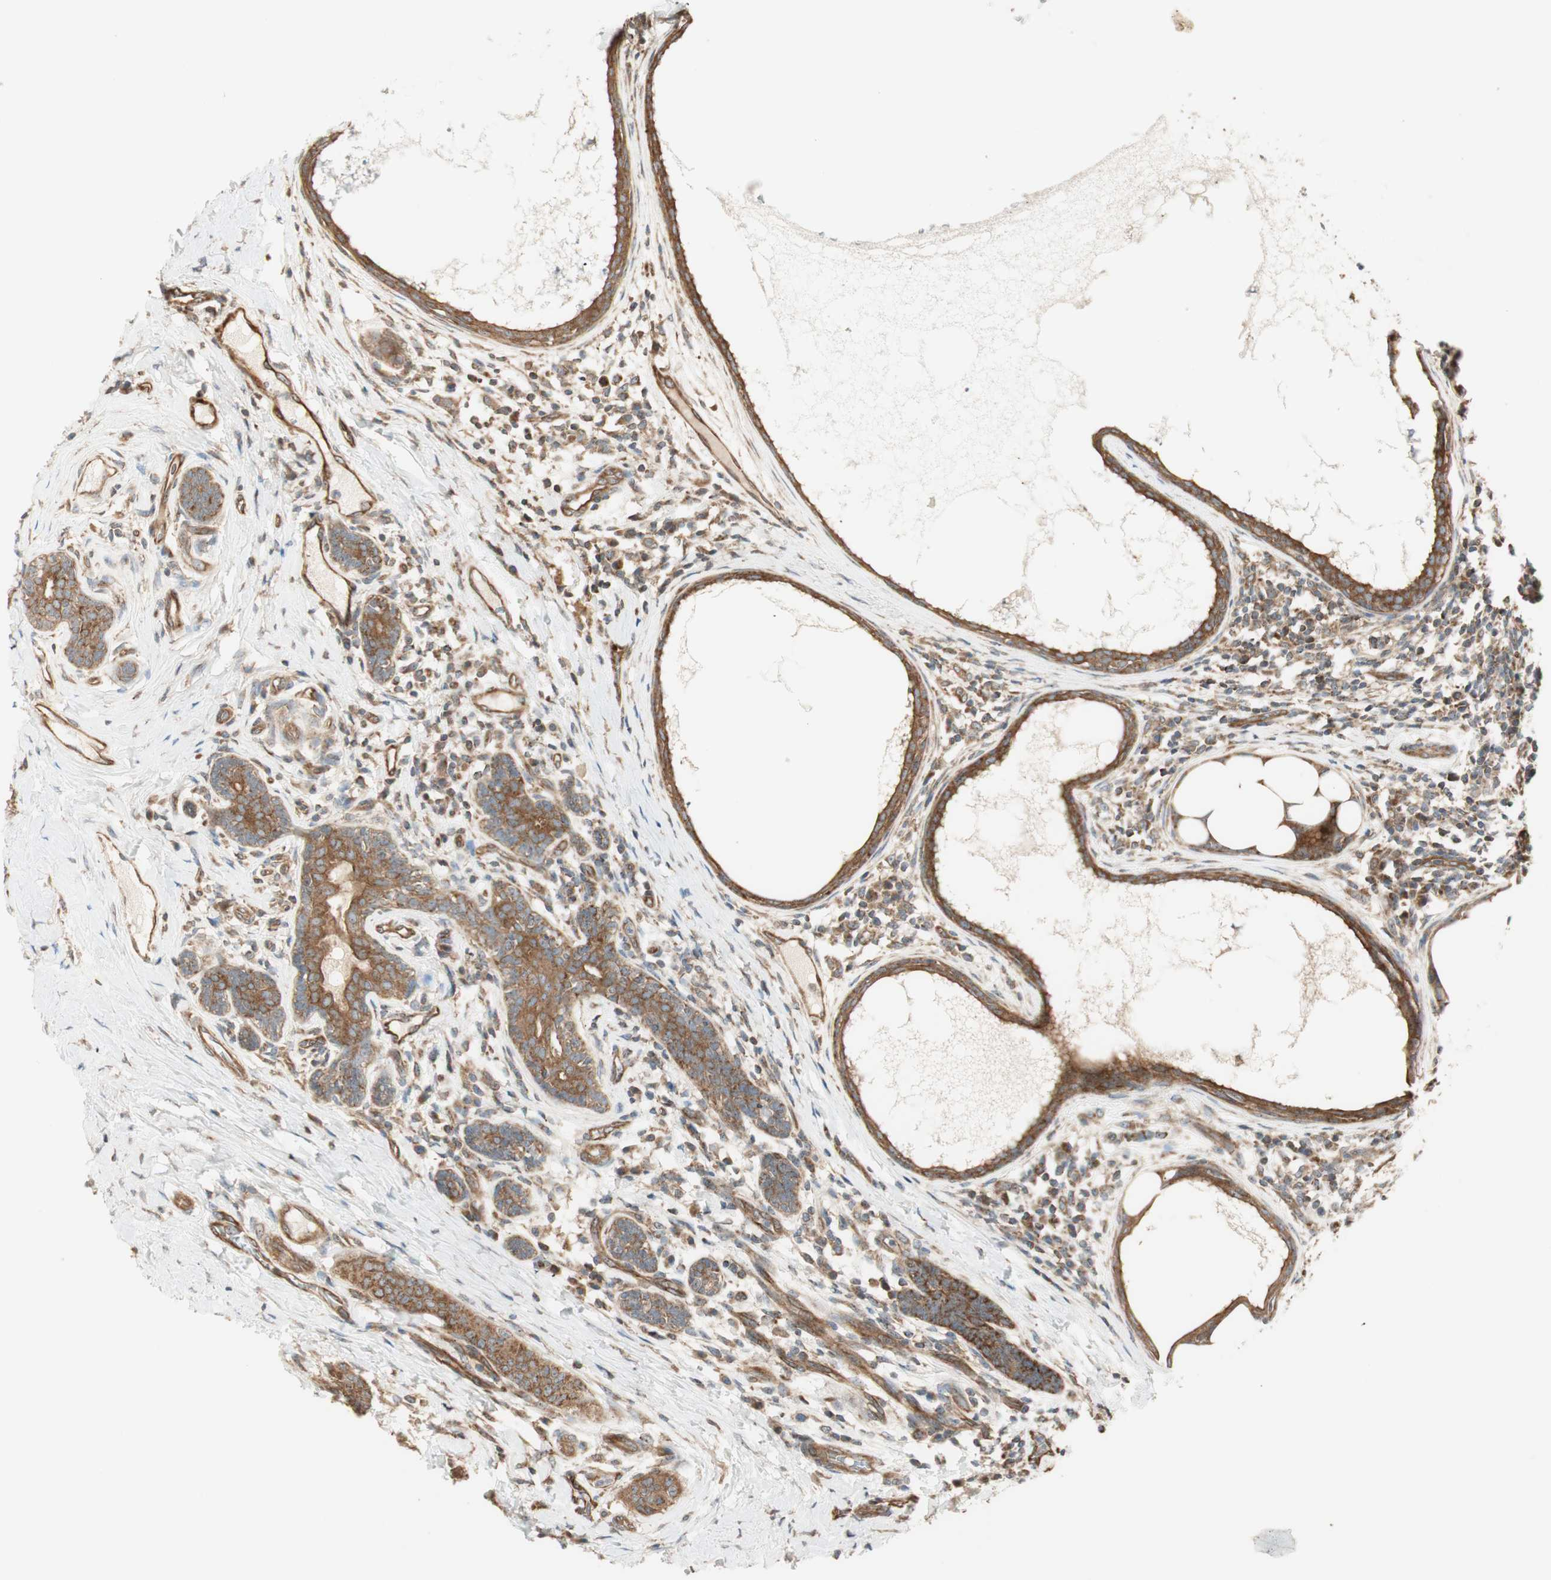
{"staining": {"intensity": "strong", "quantity": ">75%", "location": "cytoplasmic/membranous"}, "tissue": "breast cancer", "cell_type": "Tumor cells", "image_type": "cancer", "snomed": [{"axis": "morphology", "description": "Duct carcinoma"}, {"axis": "topography", "description": "Breast"}], "caption": "Brown immunohistochemical staining in breast cancer (infiltrating ductal carcinoma) reveals strong cytoplasmic/membranous expression in approximately >75% of tumor cells.", "gene": "CTTNBP2NL", "patient": {"sex": "female", "age": 40}}